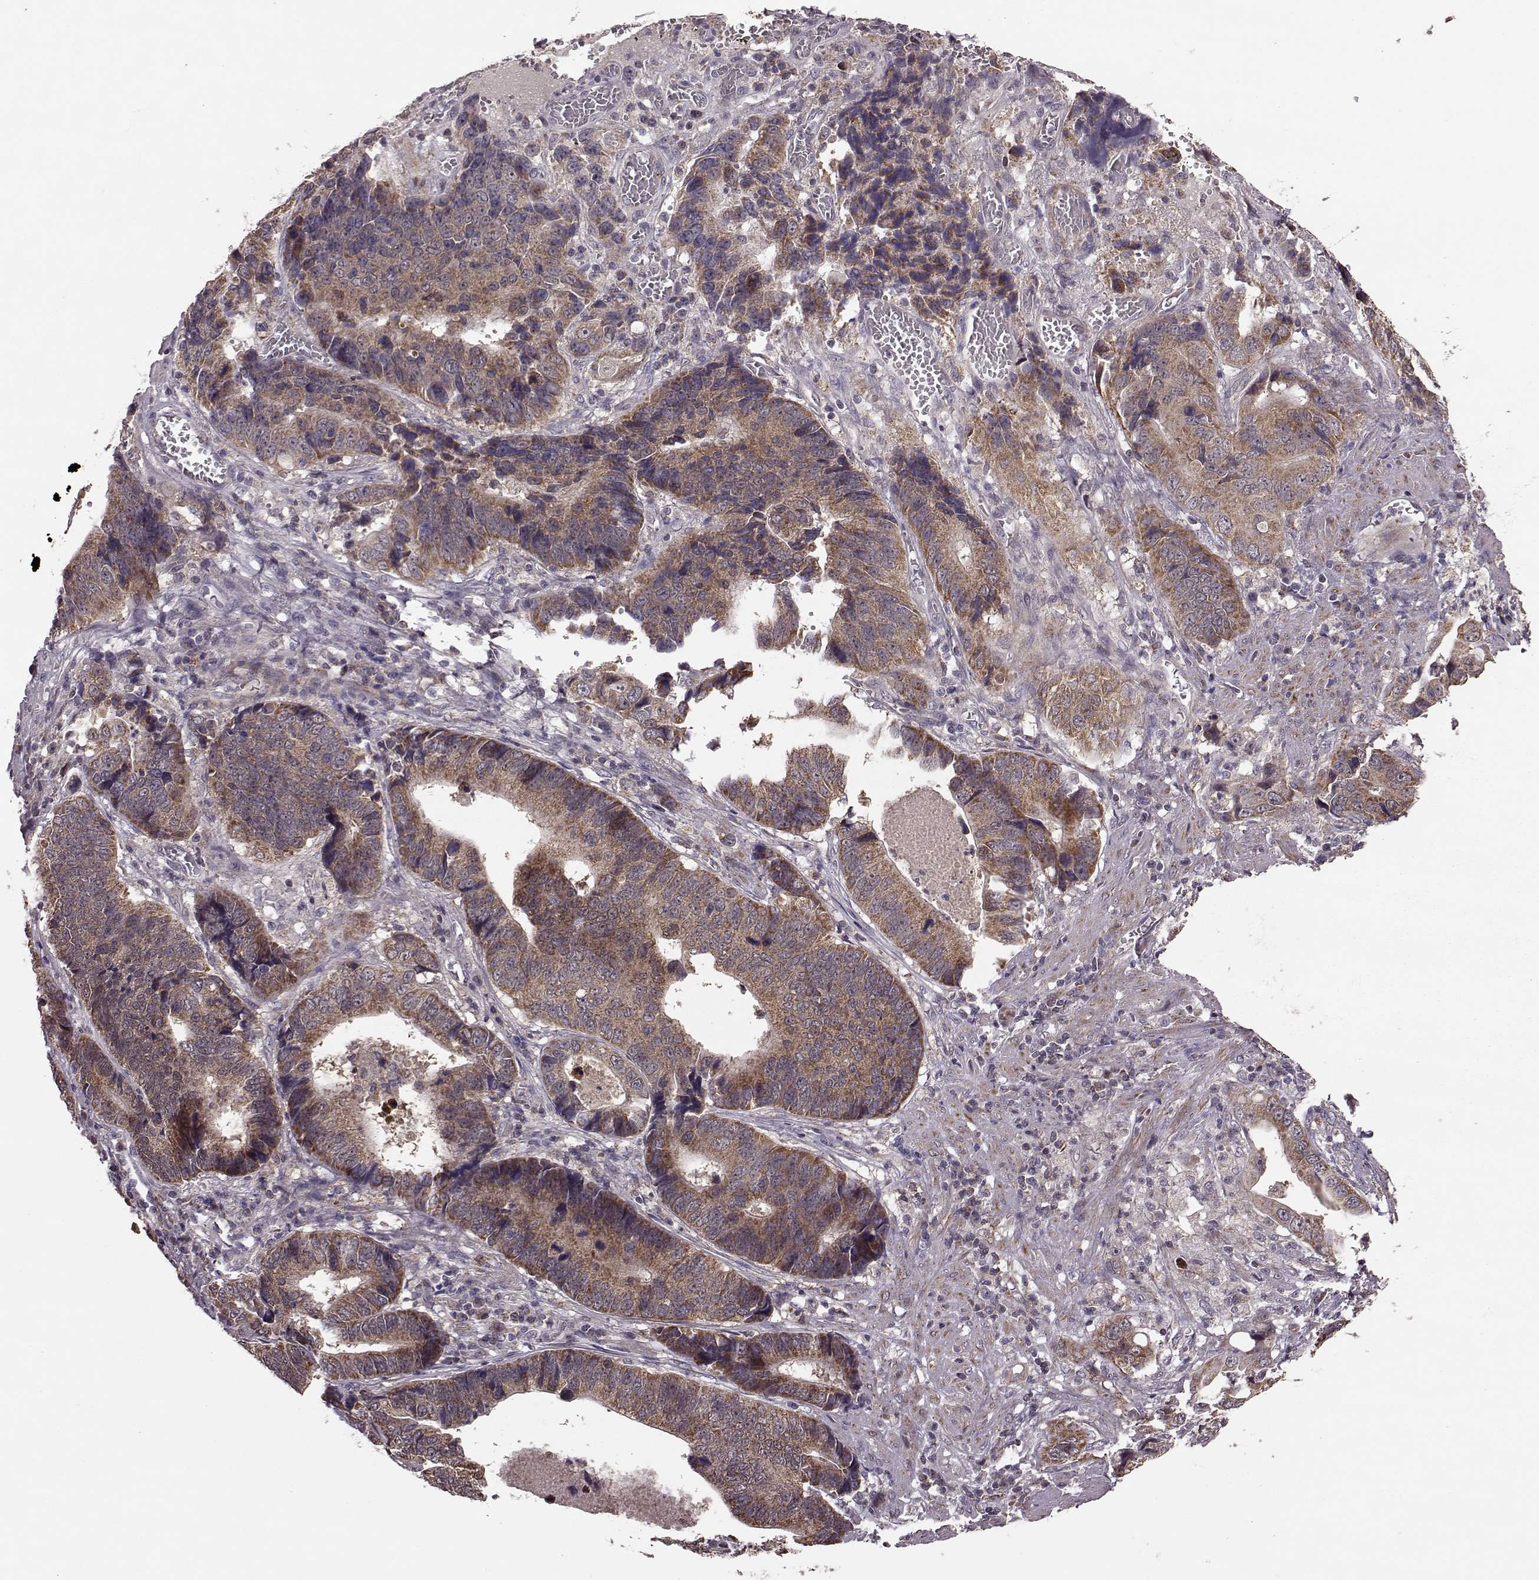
{"staining": {"intensity": "moderate", "quantity": ">75%", "location": "cytoplasmic/membranous"}, "tissue": "stomach cancer", "cell_type": "Tumor cells", "image_type": "cancer", "snomed": [{"axis": "morphology", "description": "Adenocarcinoma, NOS"}, {"axis": "topography", "description": "Stomach"}], "caption": "Protein expression analysis of human stomach adenocarcinoma reveals moderate cytoplasmic/membranous positivity in approximately >75% of tumor cells. (brown staining indicates protein expression, while blue staining denotes nuclei).", "gene": "PUDP", "patient": {"sex": "male", "age": 84}}